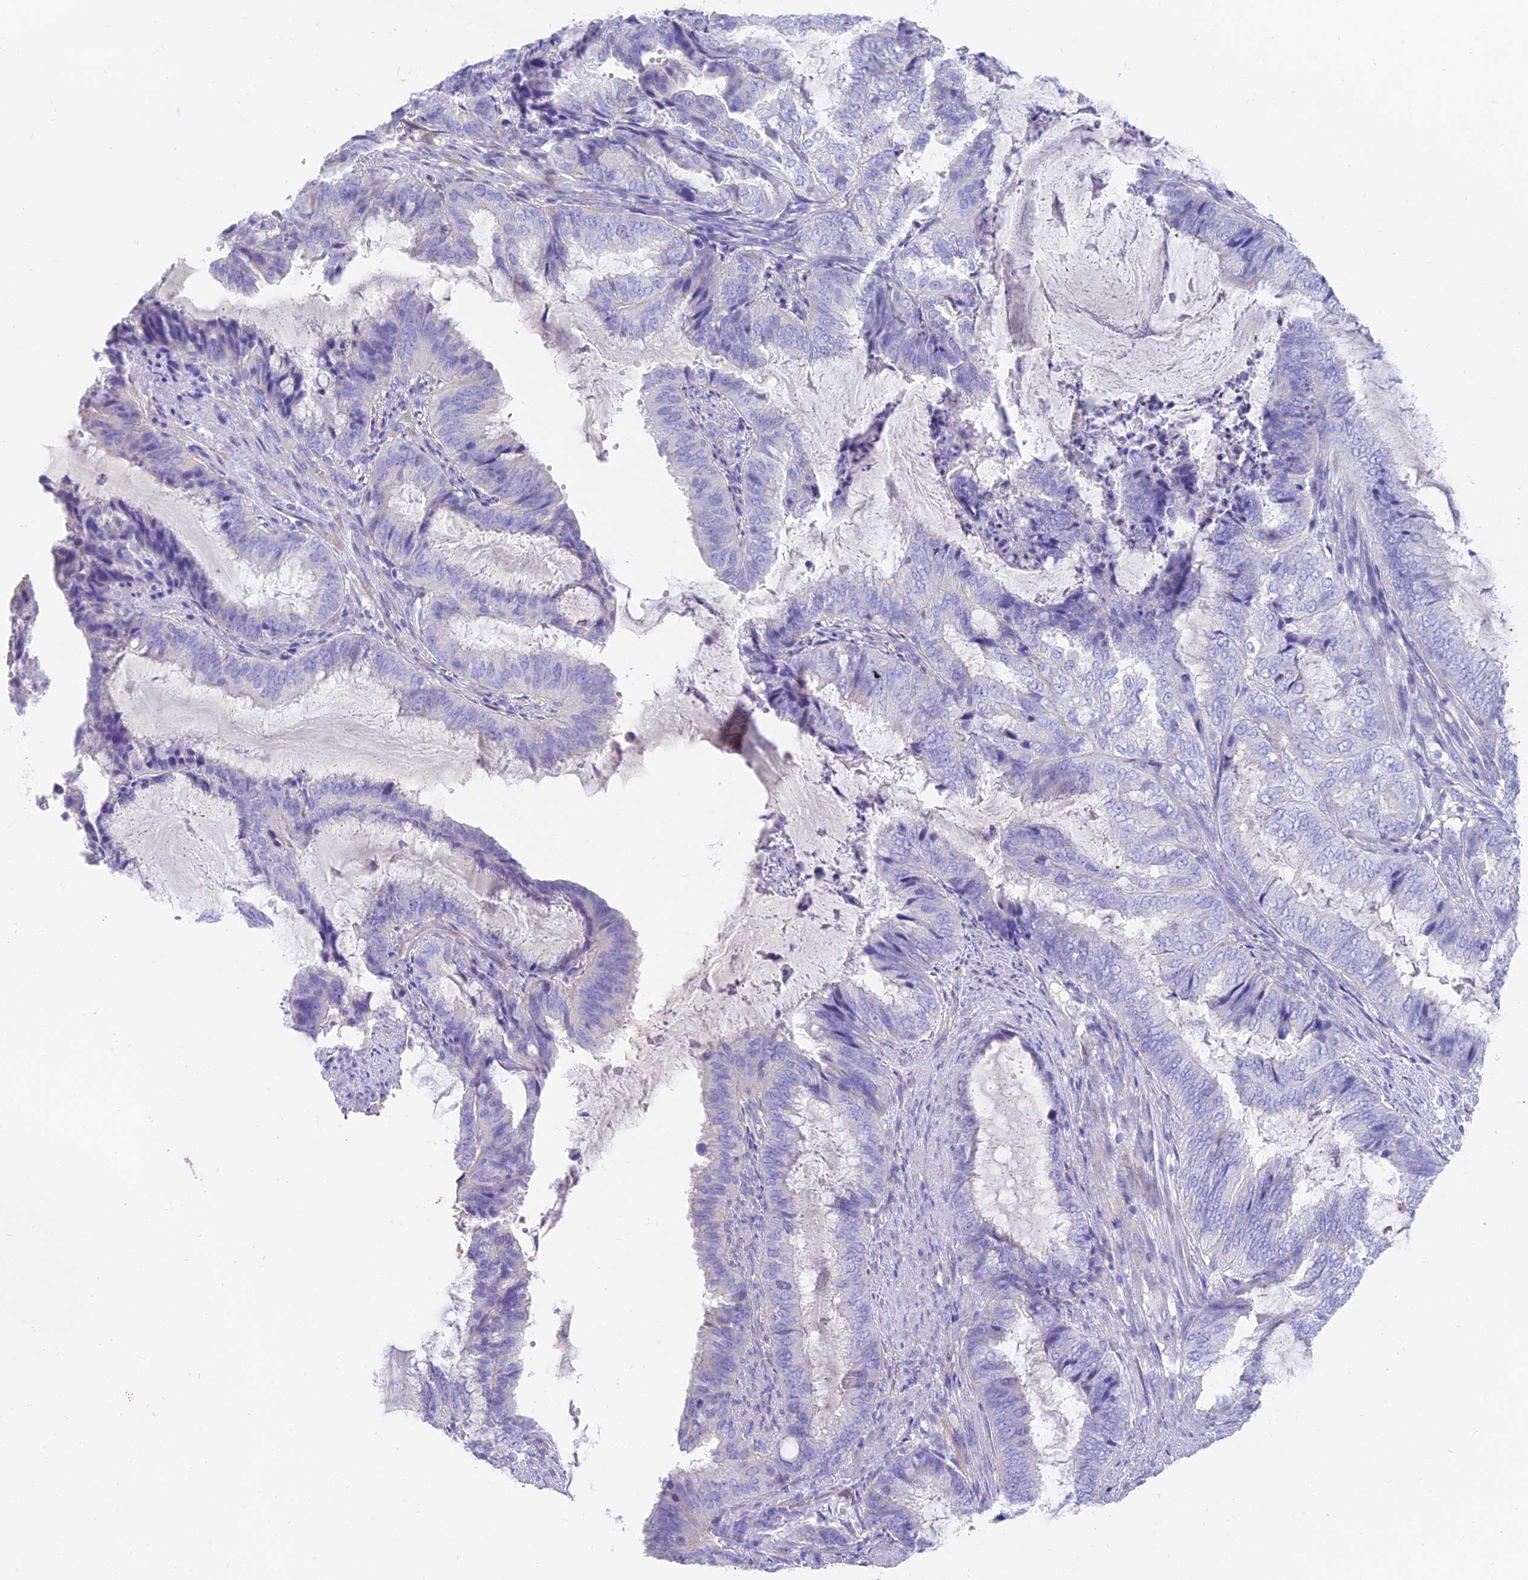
{"staining": {"intensity": "negative", "quantity": "none", "location": "none"}, "tissue": "endometrial cancer", "cell_type": "Tumor cells", "image_type": "cancer", "snomed": [{"axis": "morphology", "description": "Adenocarcinoma, NOS"}, {"axis": "topography", "description": "Endometrium"}], "caption": "Immunohistochemistry (IHC) histopathology image of neoplastic tissue: endometrial cancer (adenocarcinoma) stained with DAB (3,3'-diaminobenzidine) shows no significant protein expression in tumor cells.", "gene": "FAM168B", "patient": {"sex": "female", "age": 51}}